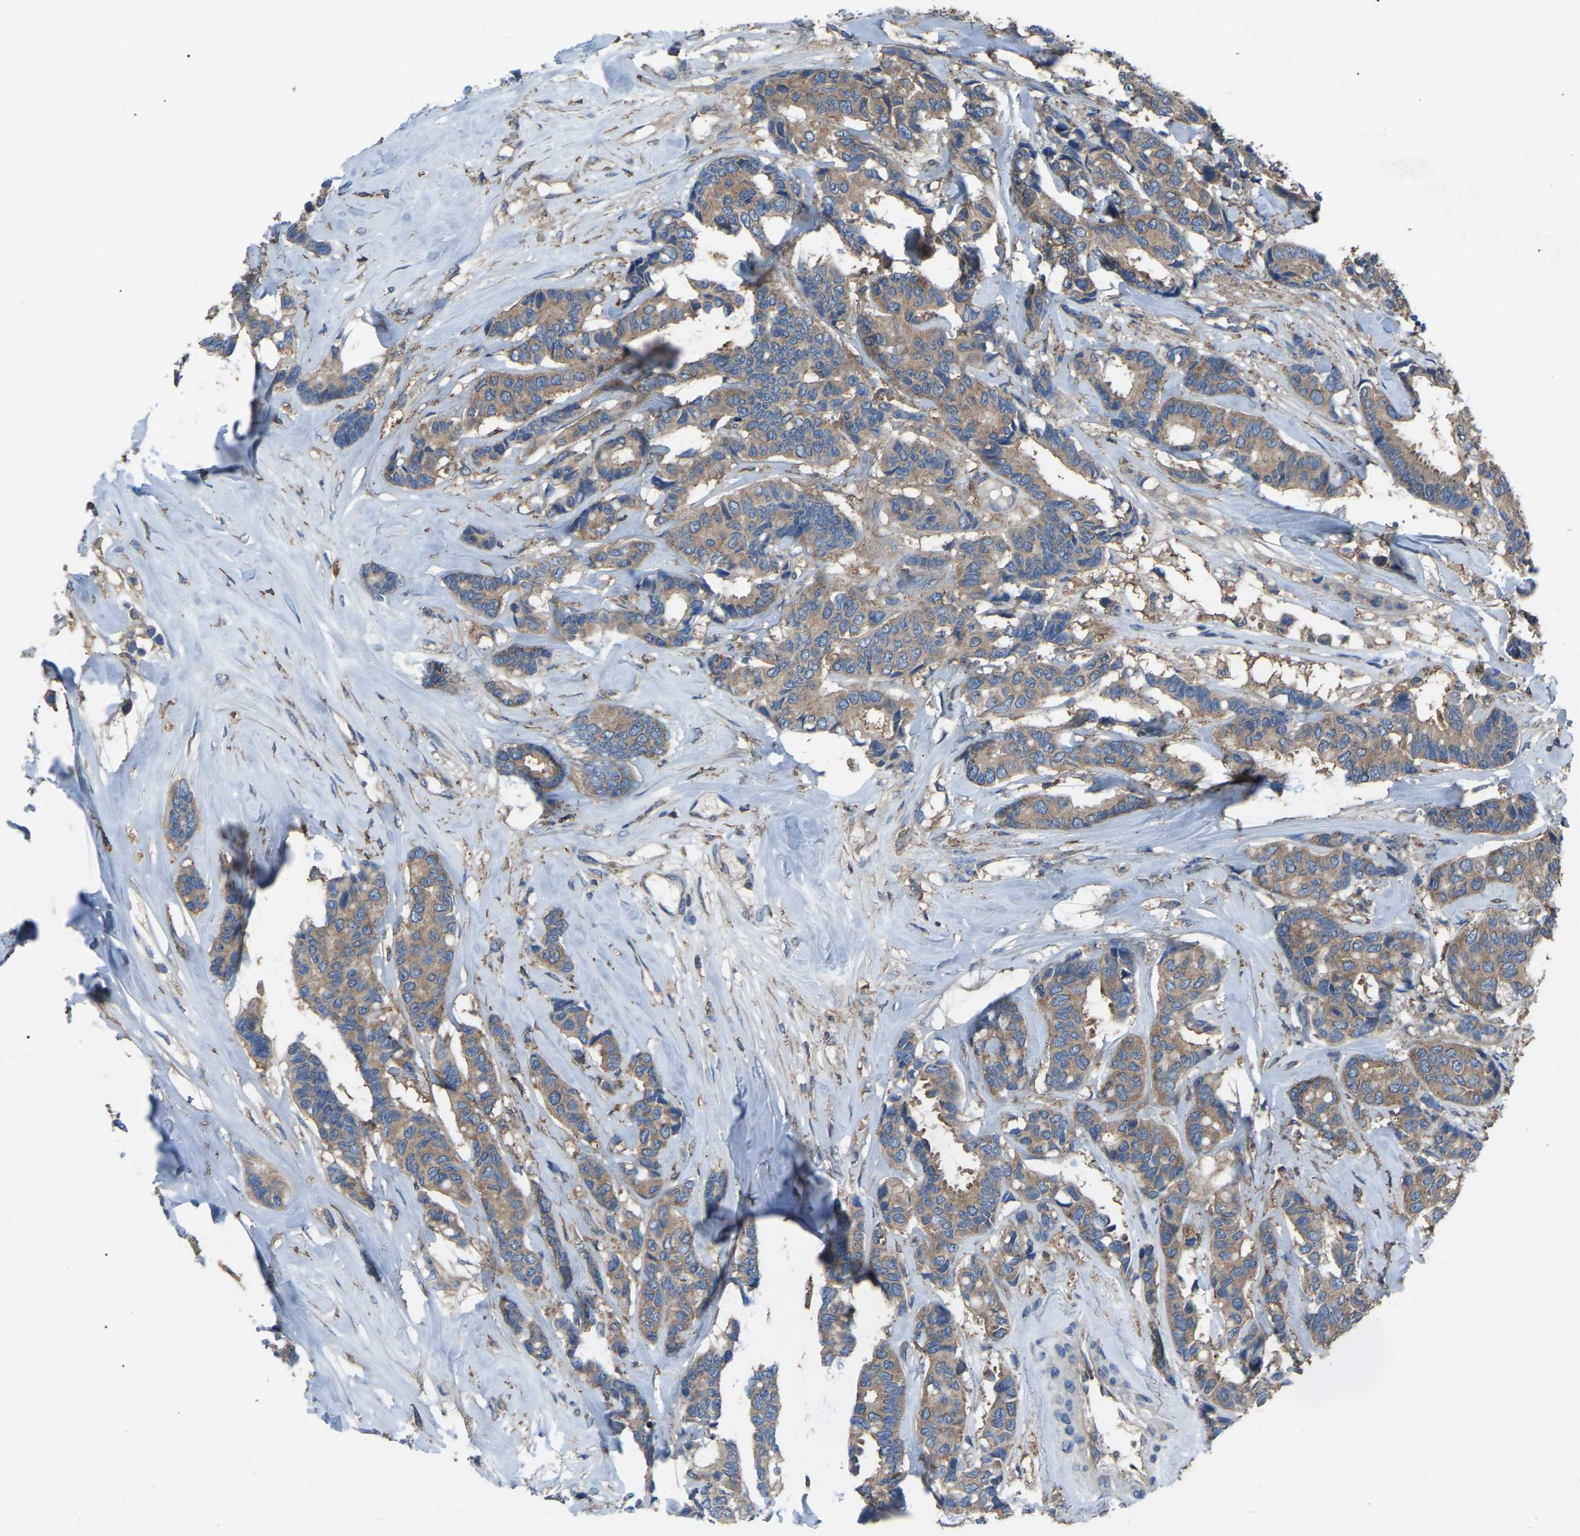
{"staining": {"intensity": "moderate", "quantity": ">75%", "location": "cytoplasmic/membranous"}, "tissue": "breast cancer", "cell_type": "Tumor cells", "image_type": "cancer", "snomed": [{"axis": "morphology", "description": "Duct carcinoma"}, {"axis": "topography", "description": "Breast"}], "caption": "Protein expression analysis of intraductal carcinoma (breast) displays moderate cytoplasmic/membranous expression in about >75% of tumor cells.", "gene": "AIMP1", "patient": {"sex": "female", "age": 87}}